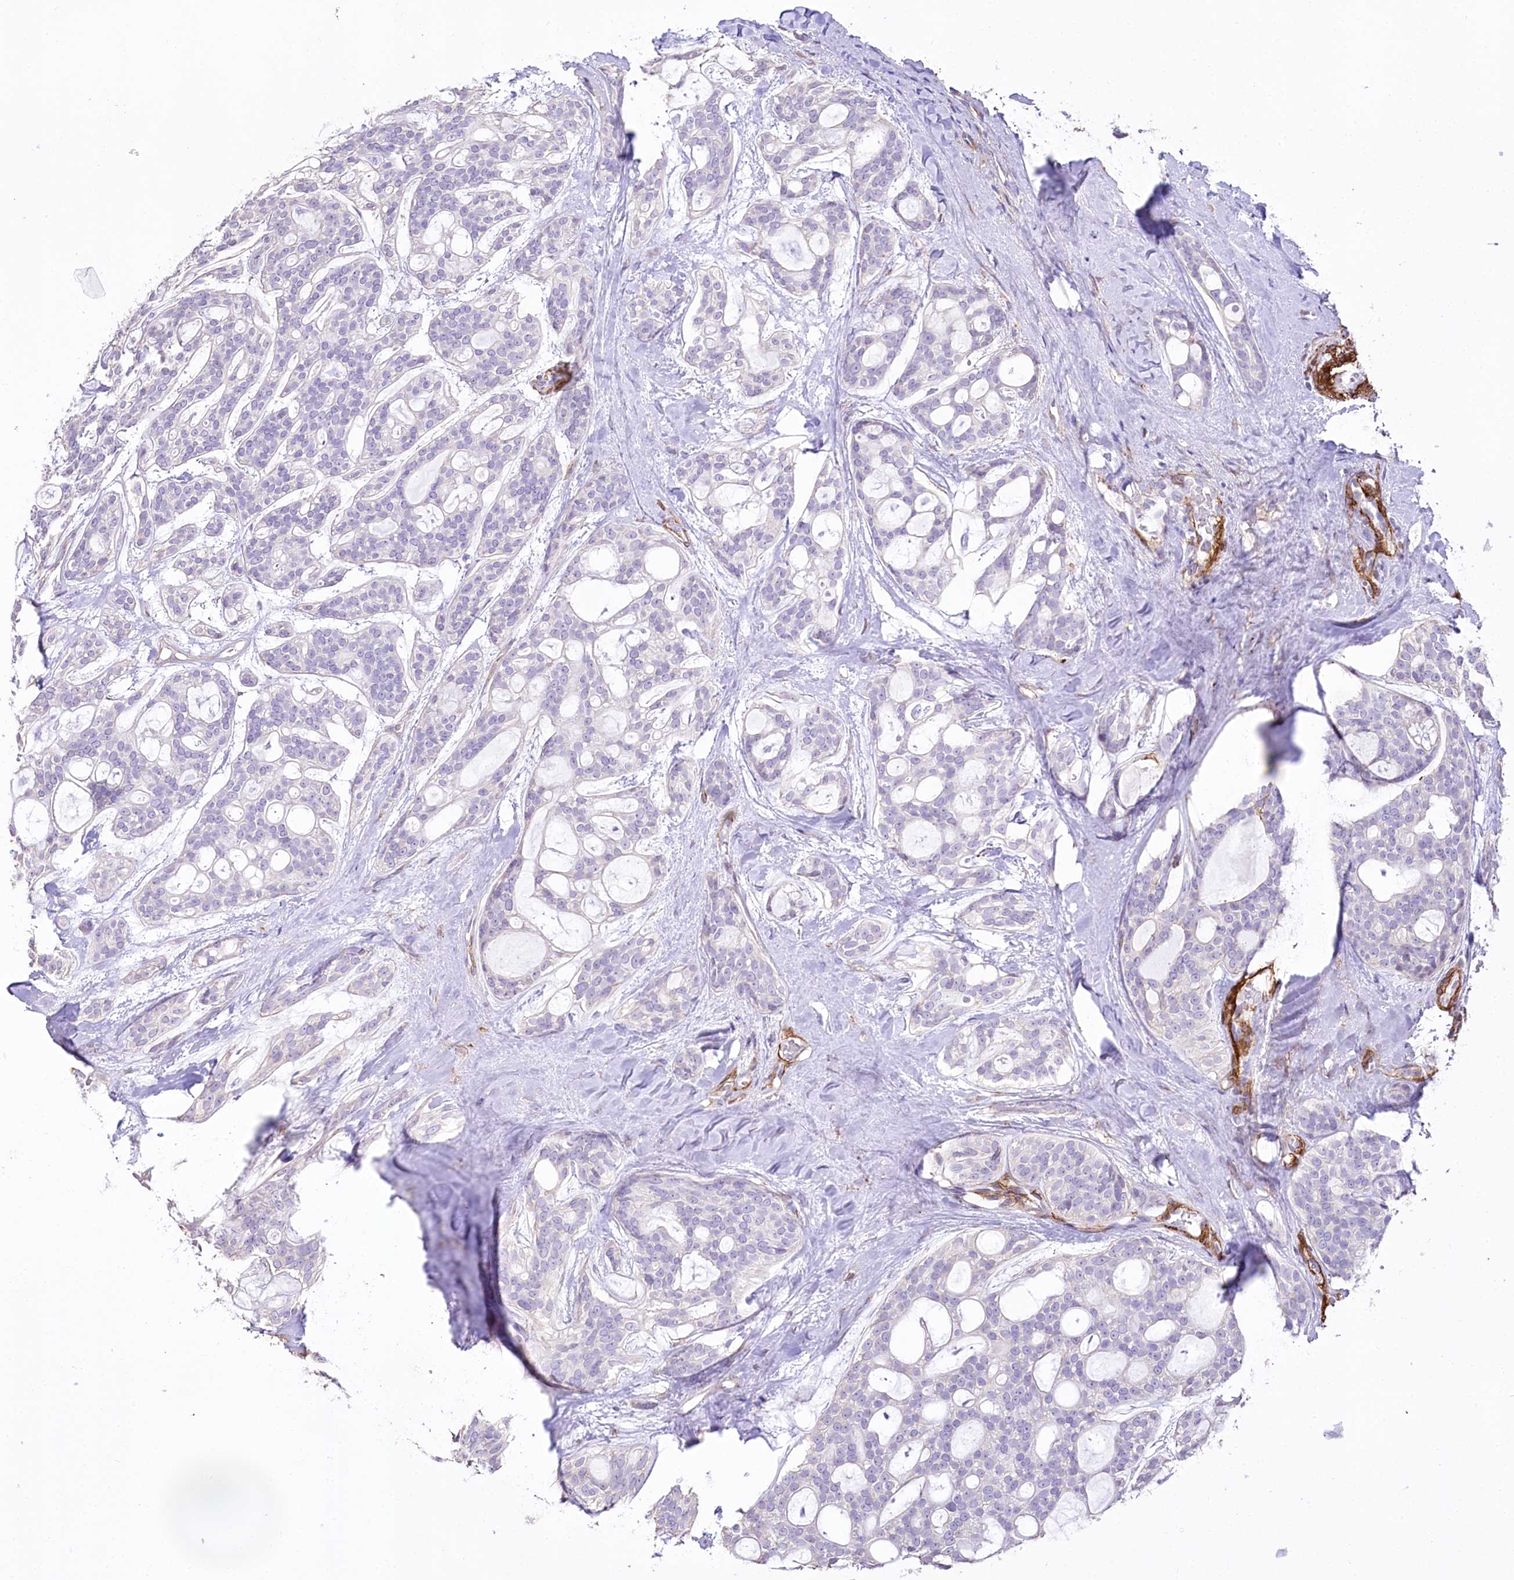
{"staining": {"intensity": "negative", "quantity": "none", "location": "none"}, "tissue": "head and neck cancer", "cell_type": "Tumor cells", "image_type": "cancer", "snomed": [{"axis": "morphology", "description": "Adenocarcinoma, NOS"}, {"axis": "topography", "description": "Head-Neck"}], "caption": "A high-resolution photomicrograph shows immunohistochemistry staining of adenocarcinoma (head and neck), which demonstrates no significant positivity in tumor cells. (Brightfield microscopy of DAB IHC at high magnification).", "gene": "SYNPO2", "patient": {"sex": "male", "age": 66}}